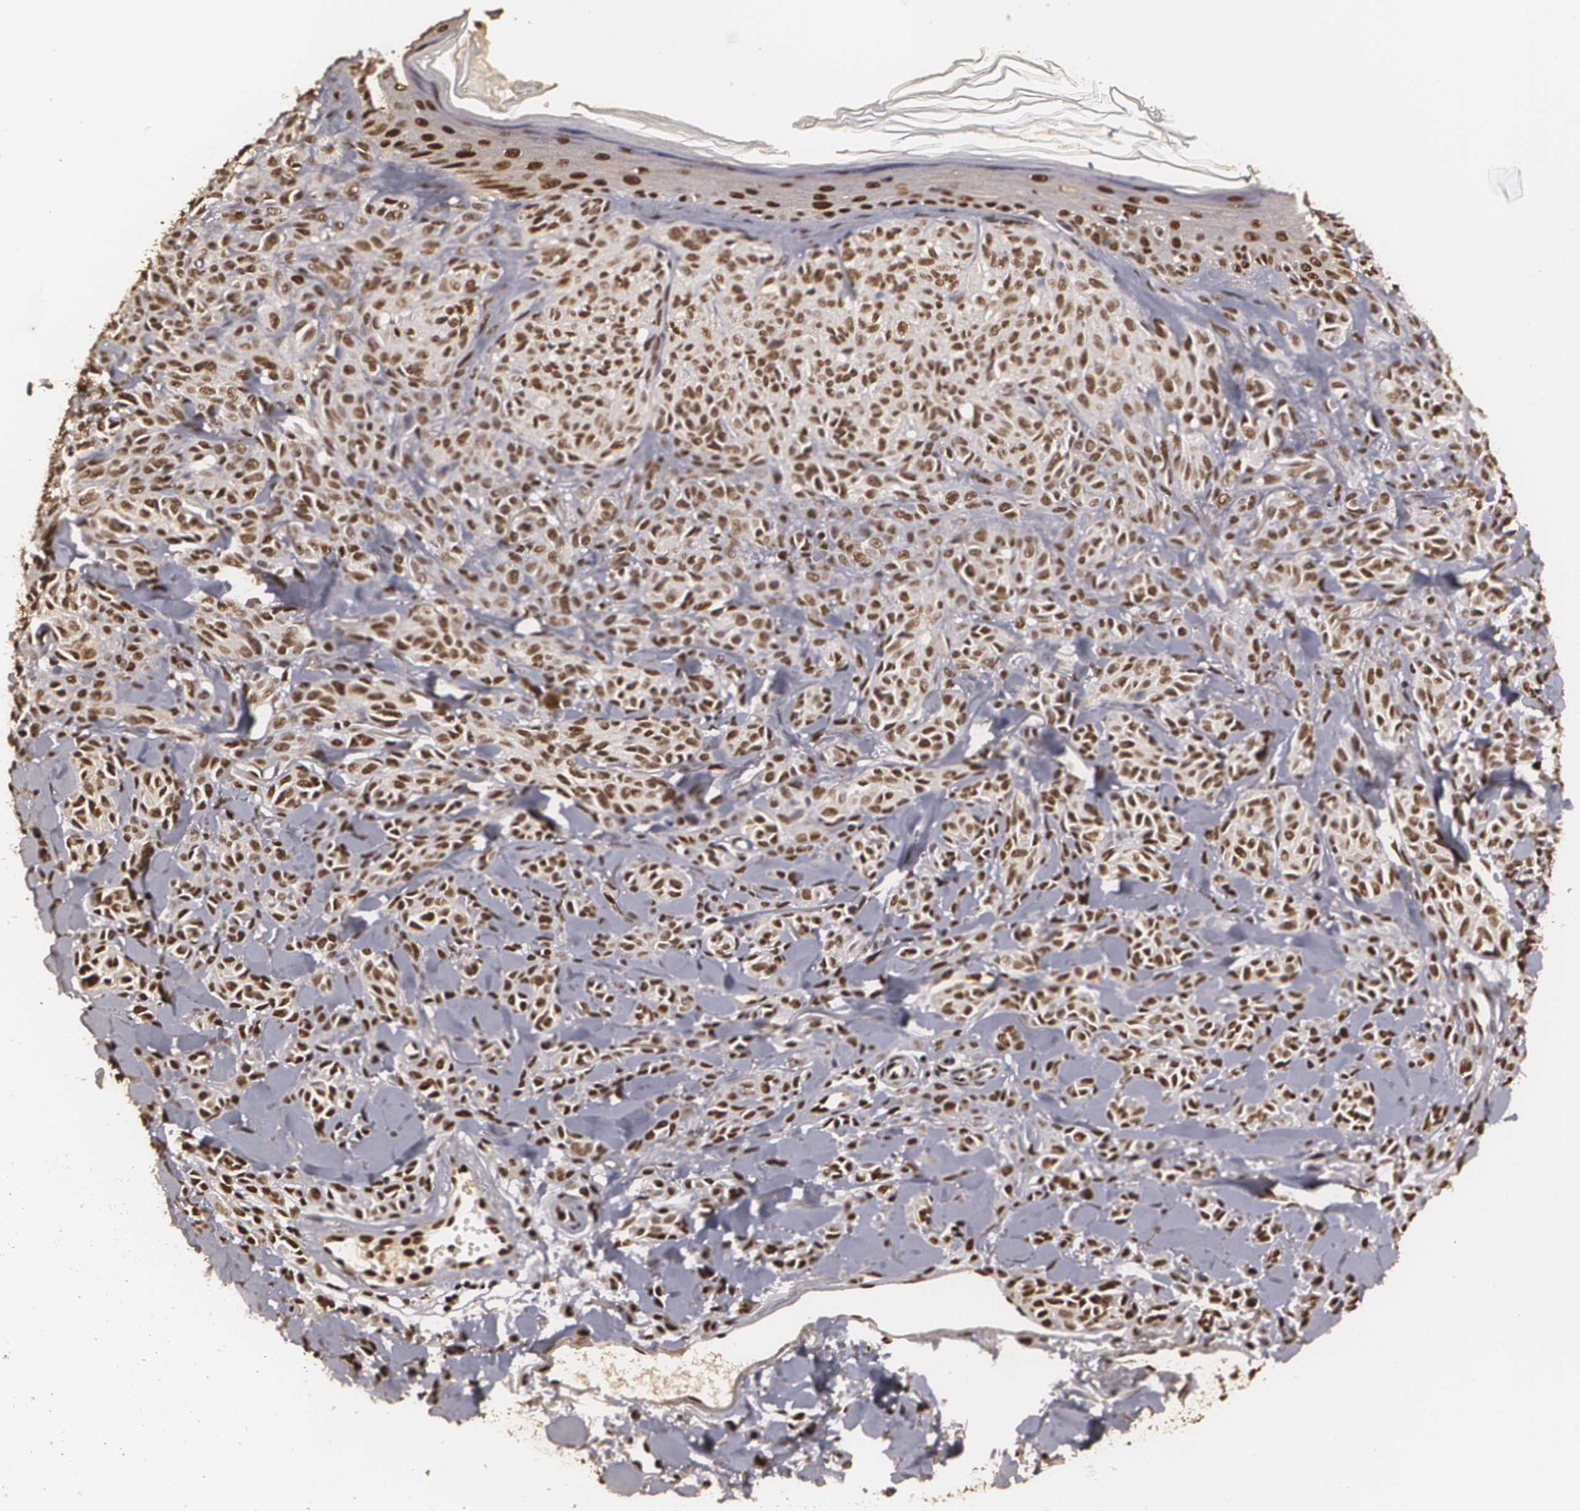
{"staining": {"intensity": "strong", "quantity": ">75%", "location": "cytoplasmic/membranous,nuclear"}, "tissue": "melanoma", "cell_type": "Tumor cells", "image_type": "cancer", "snomed": [{"axis": "morphology", "description": "Malignant melanoma, NOS"}, {"axis": "topography", "description": "Skin"}], "caption": "Malignant melanoma was stained to show a protein in brown. There is high levels of strong cytoplasmic/membranous and nuclear staining in about >75% of tumor cells. Using DAB (3,3'-diaminobenzidine) (brown) and hematoxylin (blue) stains, captured at high magnification using brightfield microscopy.", "gene": "RCOR1", "patient": {"sex": "female", "age": 73}}